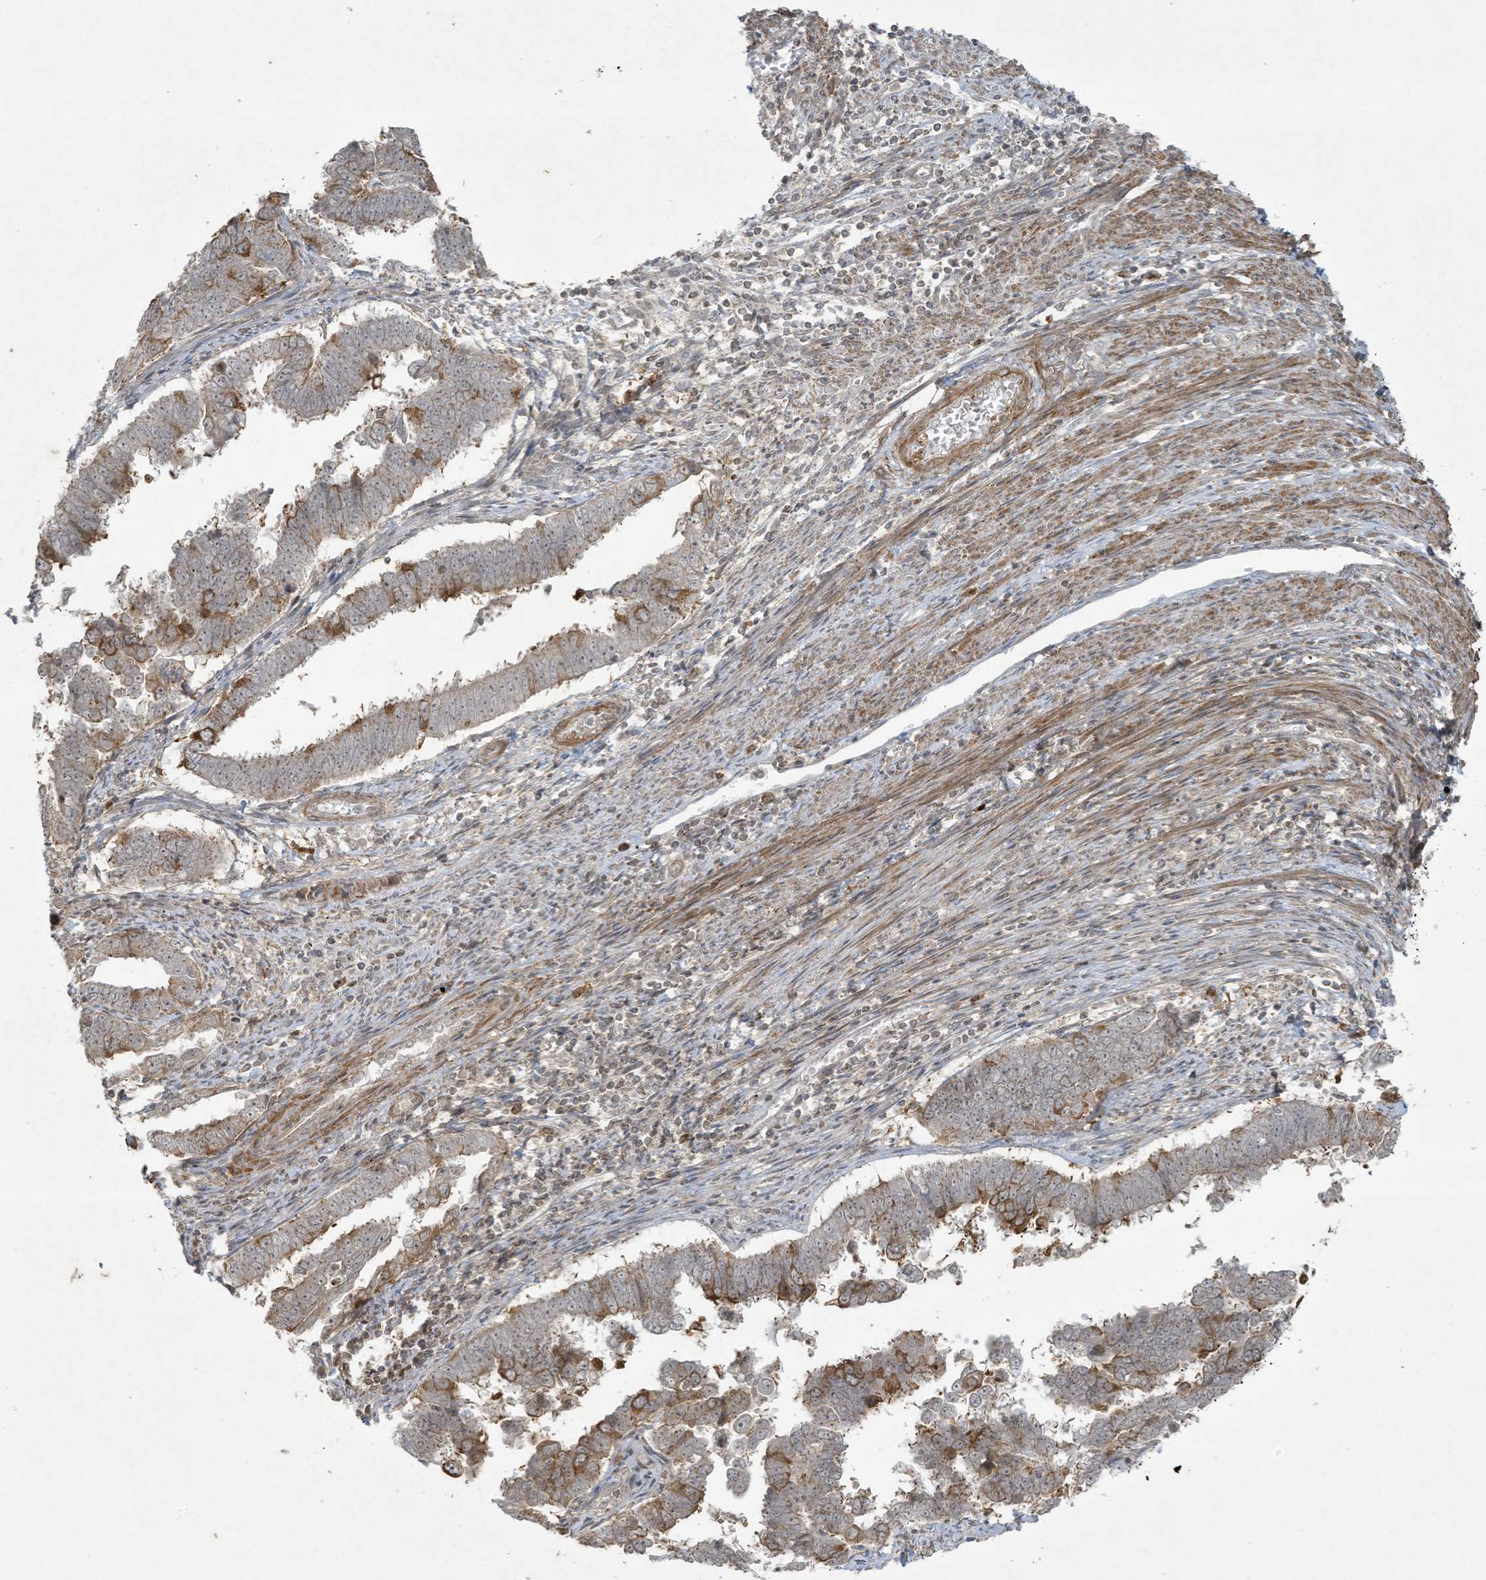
{"staining": {"intensity": "moderate", "quantity": "<25%", "location": "cytoplasmic/membranous"}, "tissue": "endometrial cancer", "cell_type": "Tumor cells", "image_type": "cancer", "snomed": [{"axis": "morphology", "description": "Adenocarcinoma, NOS"}, {"axis": "topography", "description": "Endometrium"}], "caption": "Endometrial cancer stained for a protein (brown) shows moderate cytoplasmic/membranous positive positivity in about <25% of tumor cells.", "gene": "ZNF263", "patient": {"sex": "female", "age": 75}}